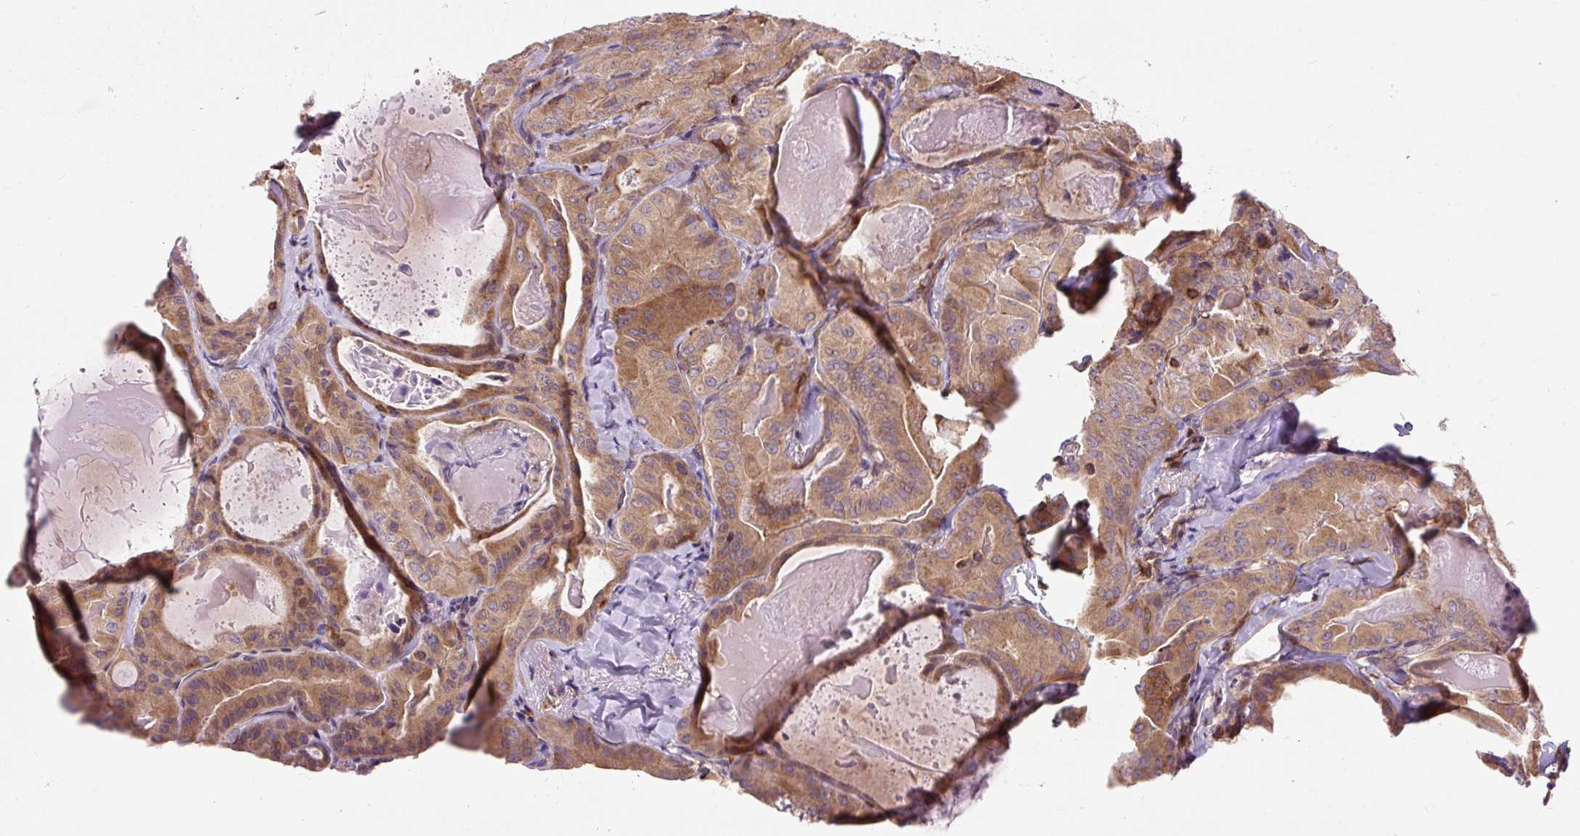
{"staining": {"intensity": "moderate", "quantity": ">75%", "location": "cytoplasmic/membranous"}, "tissue": "thyroid cancer", "cell_type": "Tumor cells", "image_type": "cancer", "snomed": [{"axis": "morphology", "description": "Papillary adenocarcinoma, NOS"}, {"axis": "topography", "description": "Thyroid gland"}], "caption": "Thyroid papillary adenocarcinoma was stained to show a protein in brown. There is medium levels of moderate cytoplasmic/membranous expression in about >75% of tumor cells.", "gene": "CISD3", "patient": {"sex": "female", "age": 68}}